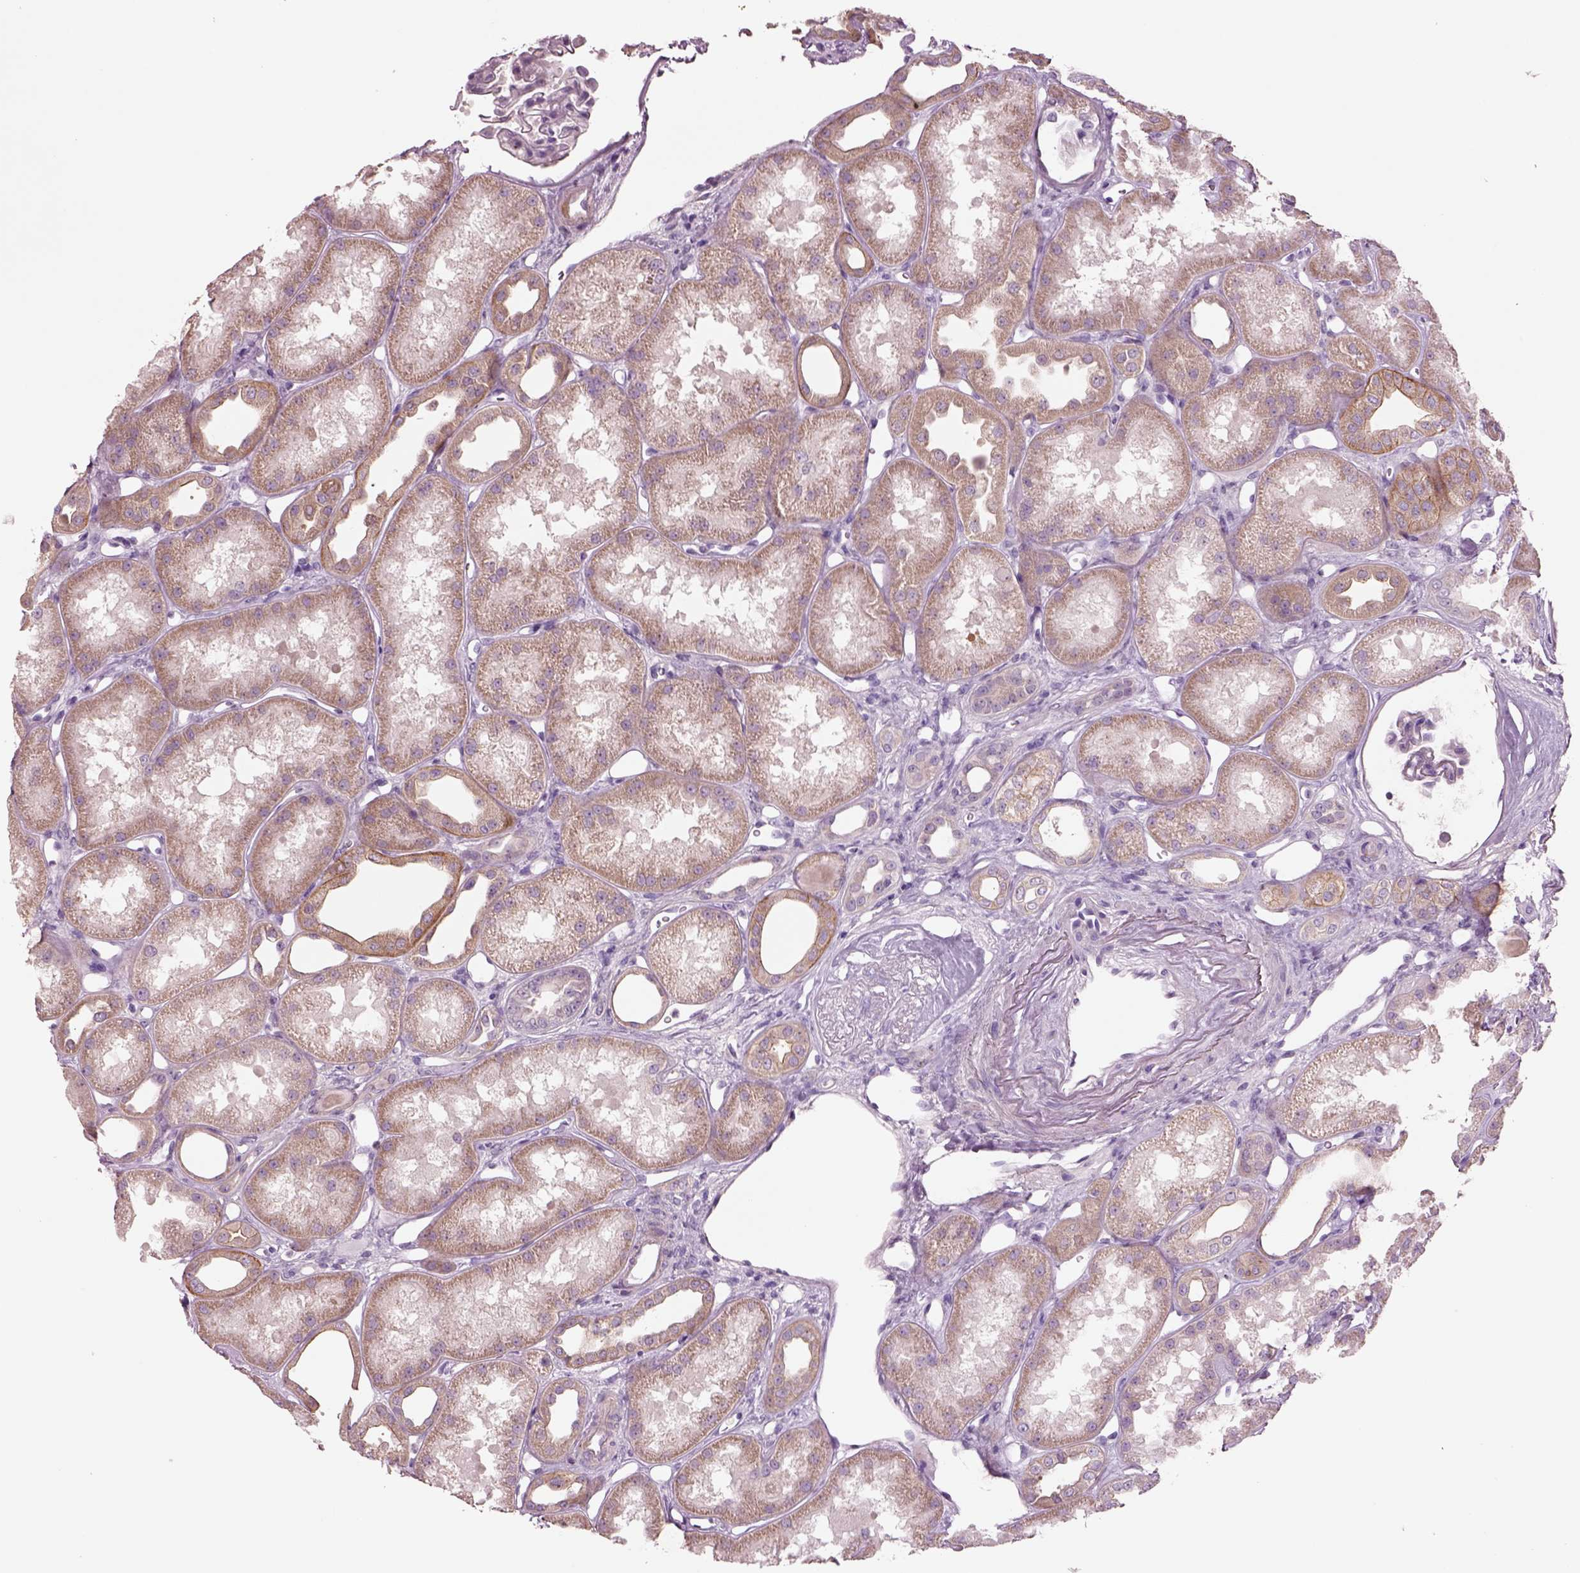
{"staining": {"intensity": "negative", "quantity": "none", "location": "none"}, "tissue": "kidney", "cell_type": "Cells in glomeruli", "image_type": "normal", "snomed": [{"axis": "morphology", "description": "Normal tissue, NOS"}, {"axis": "topography", "description": "Kidney"}], "caption": "The image reveals no staining of cells in glomeruli in unremarkable kidney. (Brightfield microscopy of DAB immunohistochemistry at high magnification).", "gene": "PLPP7", "patient": {"sex": "male", "age": 61}}